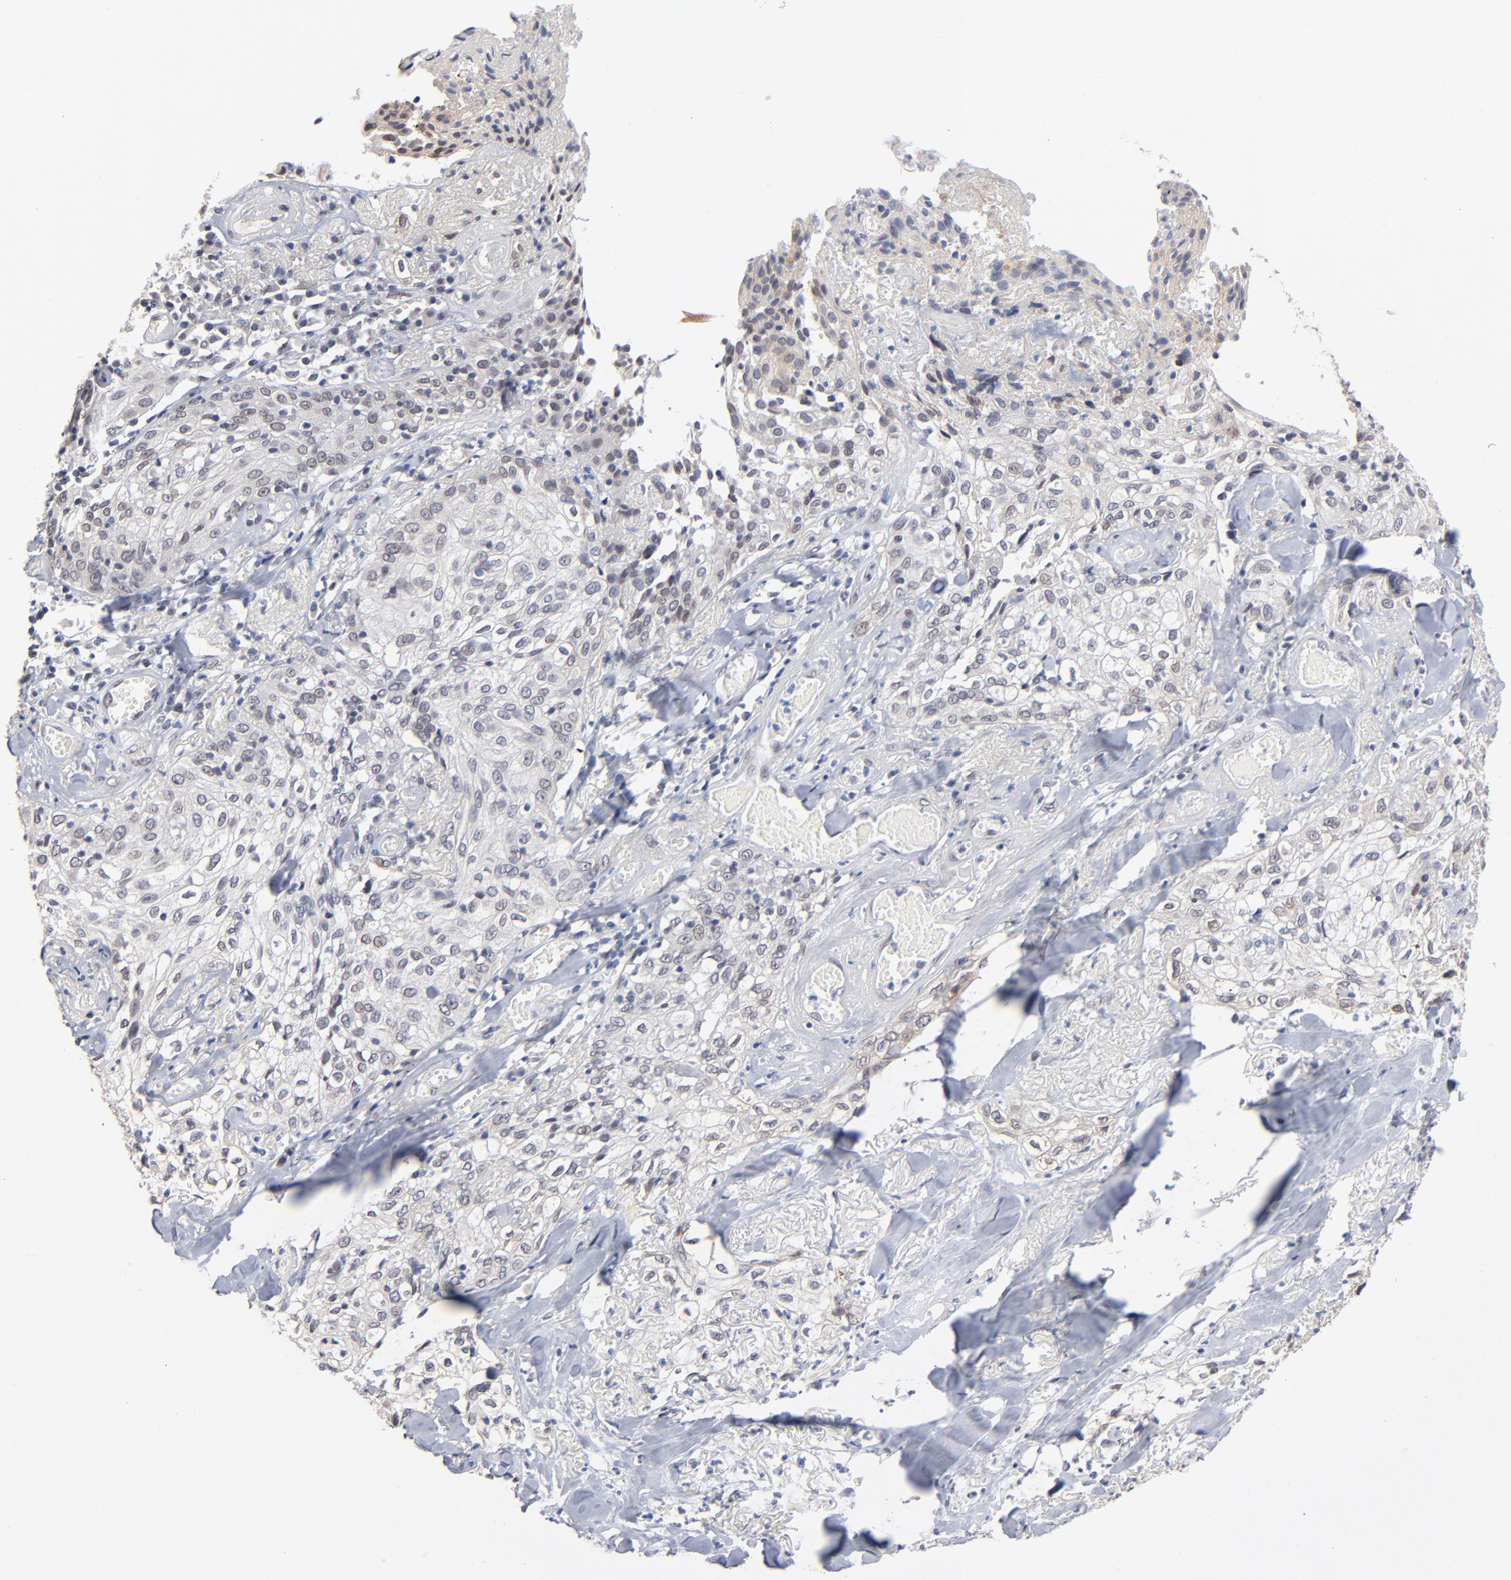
{"staining": {"intensity": "weak", "quantity": "<25%", "location": "nuclear"}, "tissue": "skin cancer", "cell_type": "Tumor cells", "image_type": "cancer", "snomed": [{"axis": "morphology", "description": "Squamous cell carcinoma, NOS"}, {"axis": "topography", "description": "Skin"}], "caption": "Squamous cell carcinoma (skin) was stained to show a protein in brown. There is no significant expression in tumor cells.", "gene": "MBIP", "patient": {"sex": "male", "age": 65}}